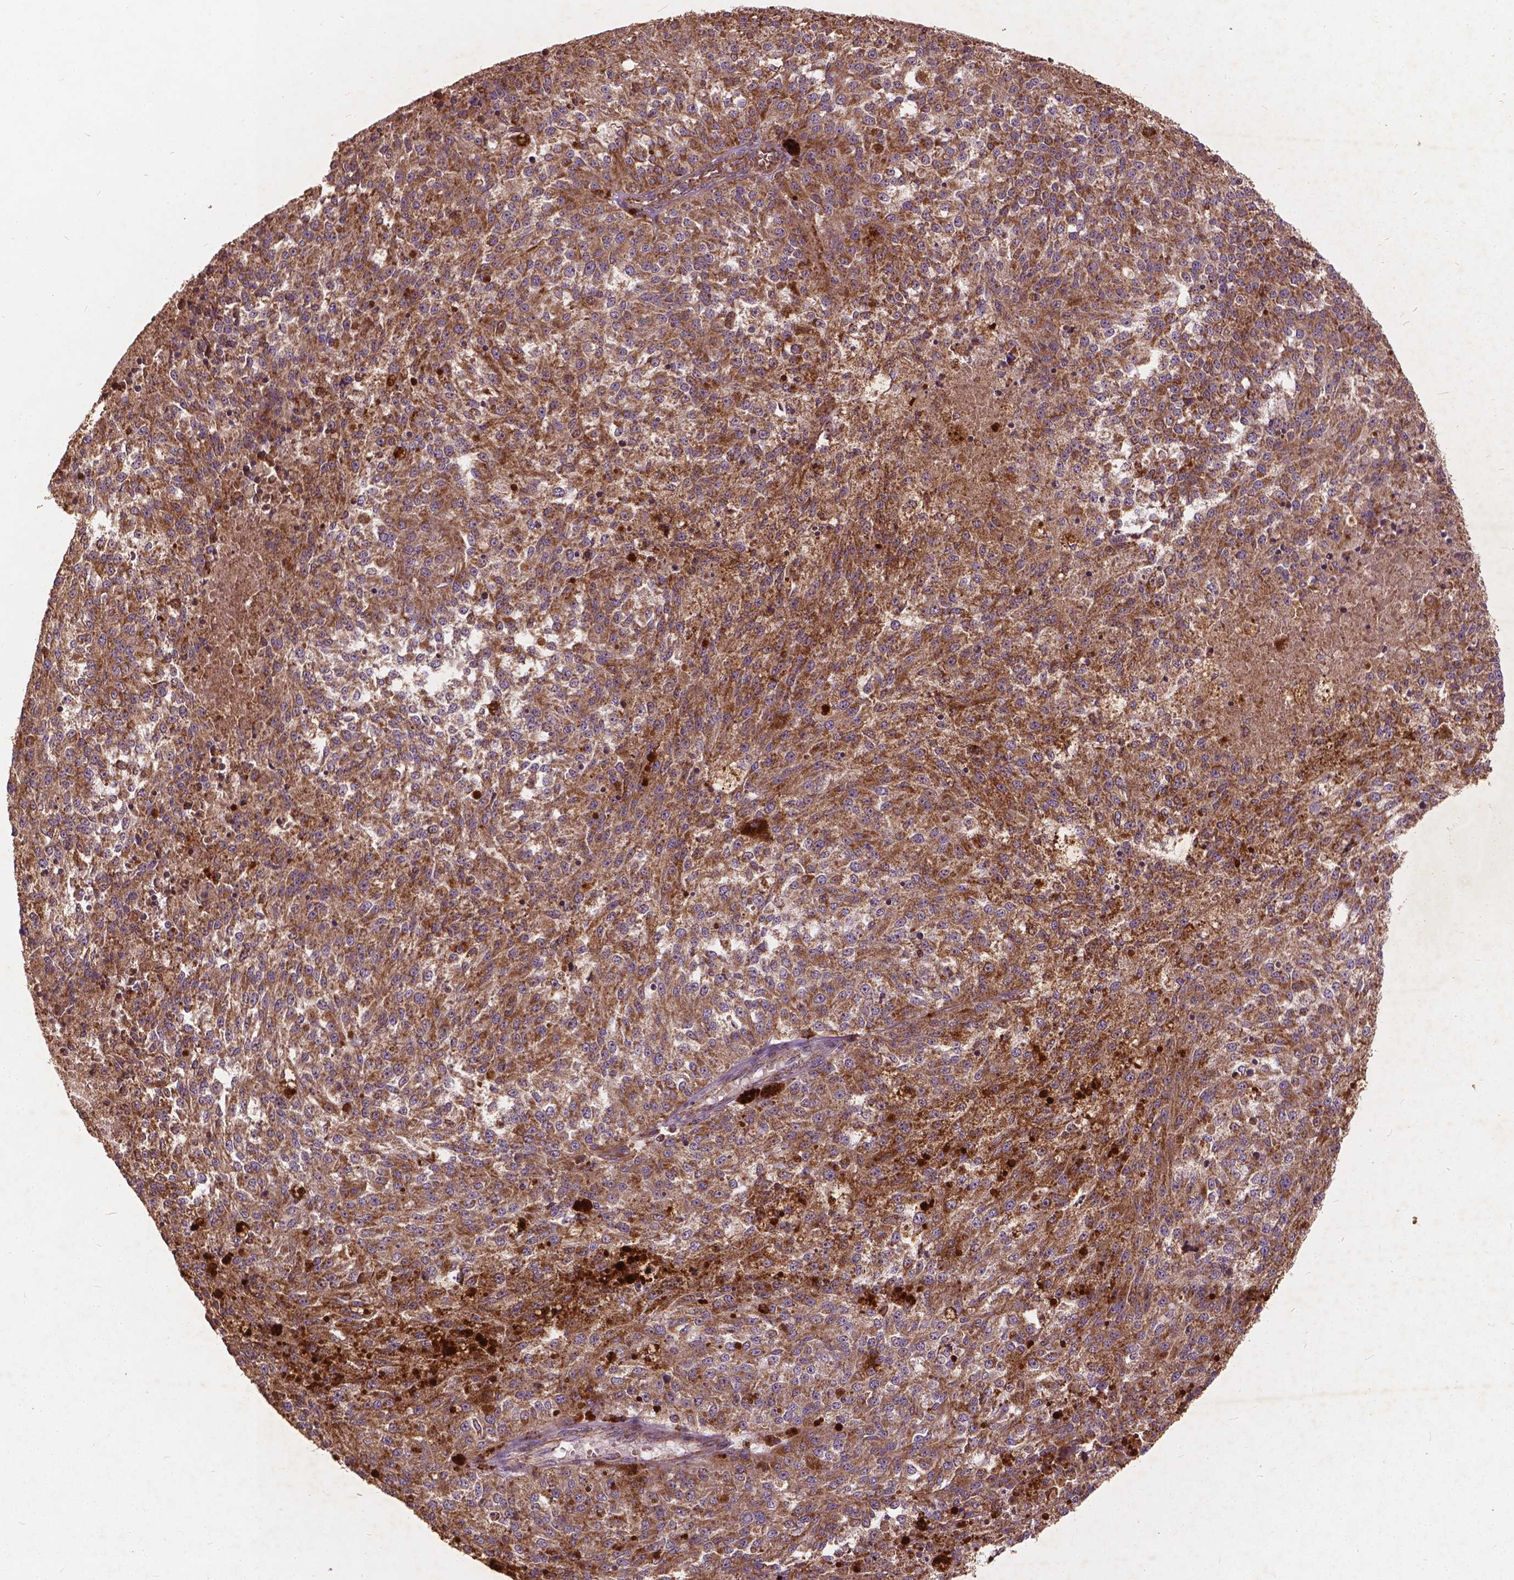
{"staining": {"intensity": "moderate", "quantity": ">75%", "location": "cytoplasmic/membranous"}, "tissue": "melanoma", "cell_type": "Tumor cells", "image_type": "cancer", "snomed": [{"axis": "morphology", "description": "Malignant melanoma, Metastatic site"}, {"axis": "topography", "description": "Lymph node"}], "caption": "An immunohistochemistry (IHC) photomicrograph of tumor tissue is shown. Protein staining in brown shows moderate cytoplasmic/membranous positivity in melanoma within tumor cells.", "gene": "UBXN2A", "patient": {"sex": "female", "age": 64}}